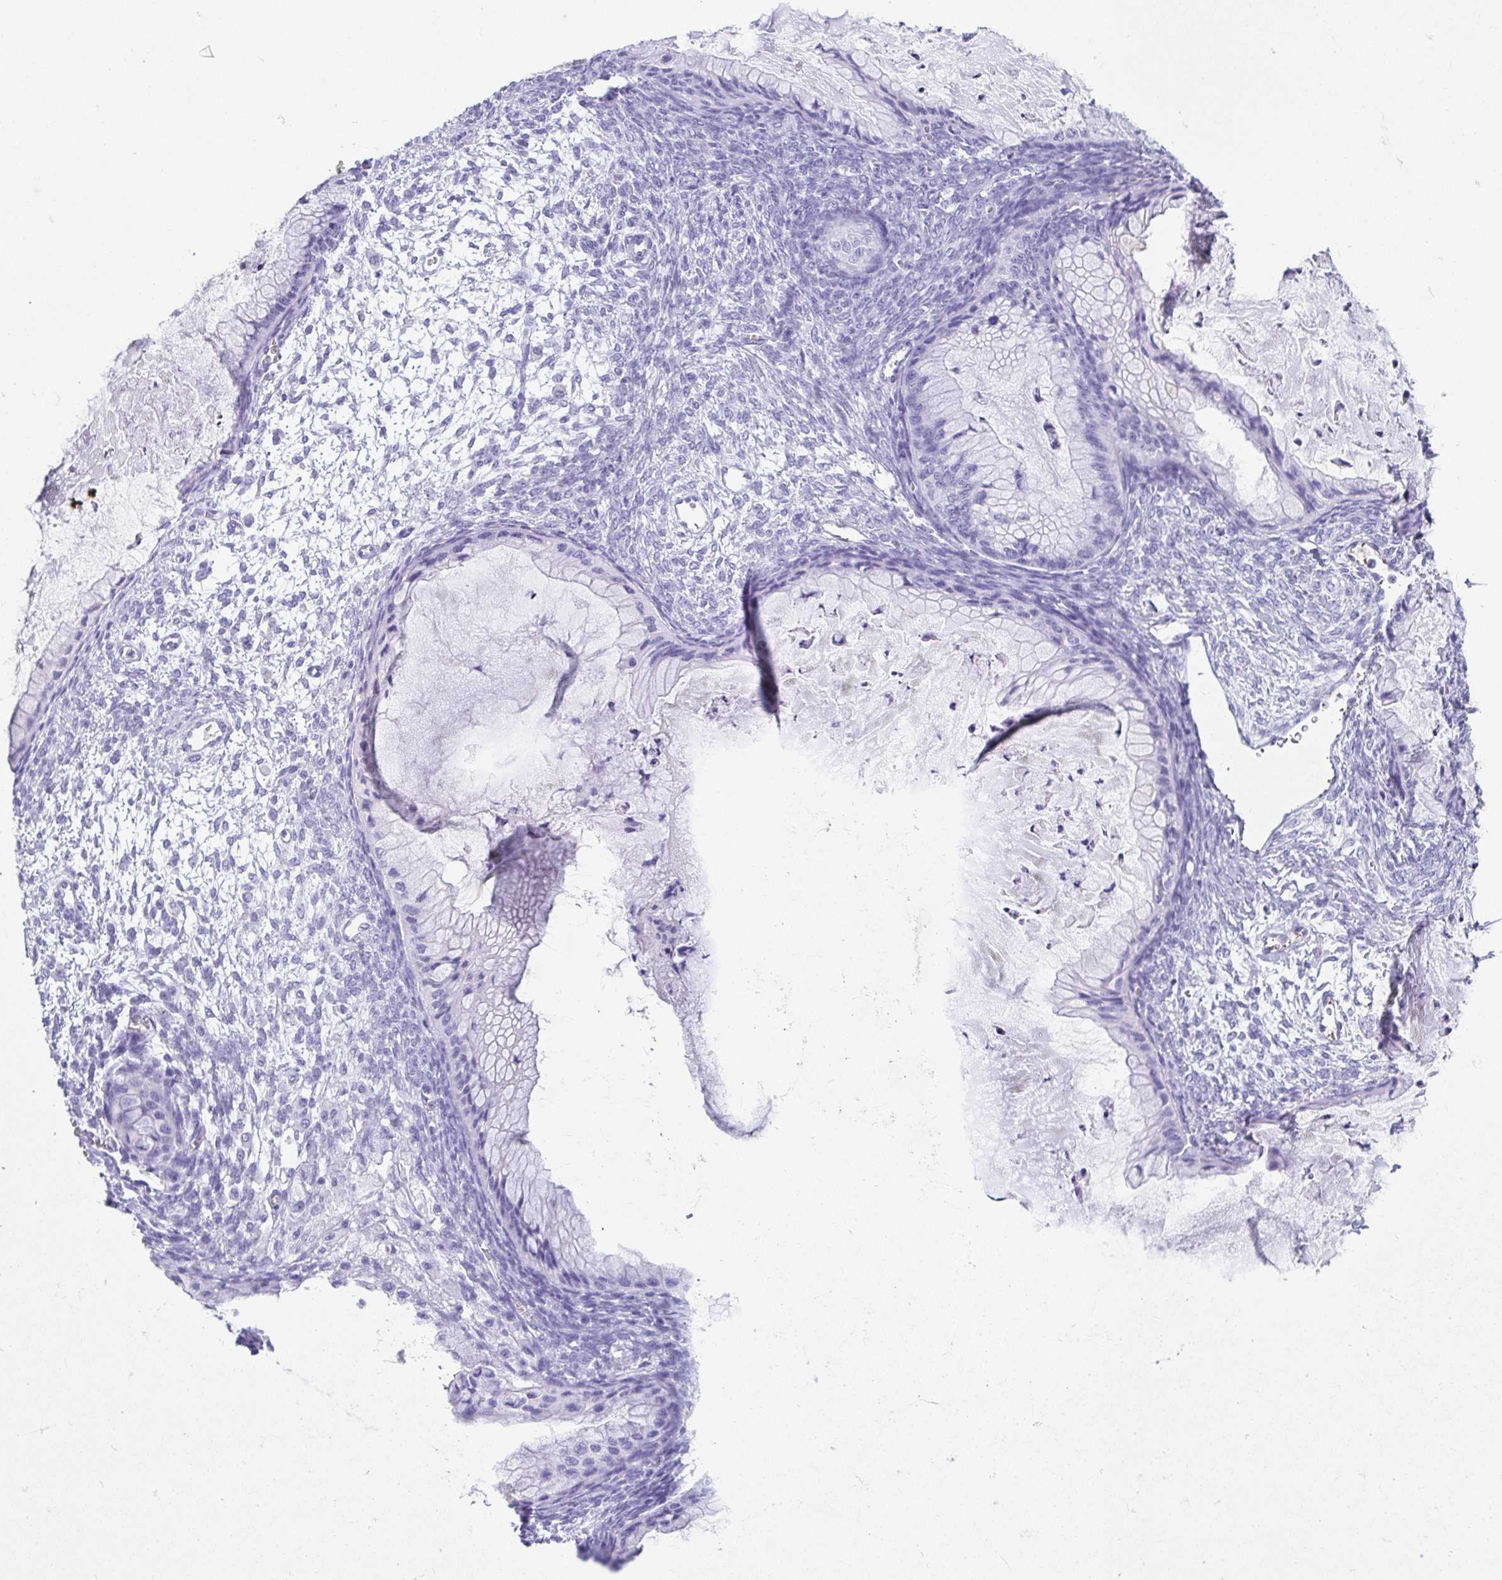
{"staining": {"intensity": "negative", "quantity": "none", "location": "none"}, "tissue": "ovarian cancer", "cell_type": "Tumor cells", "image_type": "cancer", "snomed": [{"axis": "morphology", "description": "Cystadenocarcinoma, mucinous, NOS"}, {"axis": "topography", "description": "Ovary"}], "caption": "Immunohistochemistry histopathology image of ovarian cancer (mucinous cystadenocarcinoma) stained for a protein (brown), which reveals no expression in tumor cells.", "gene": "GKN1", "patient": {"sex": "female", "age": 72}}